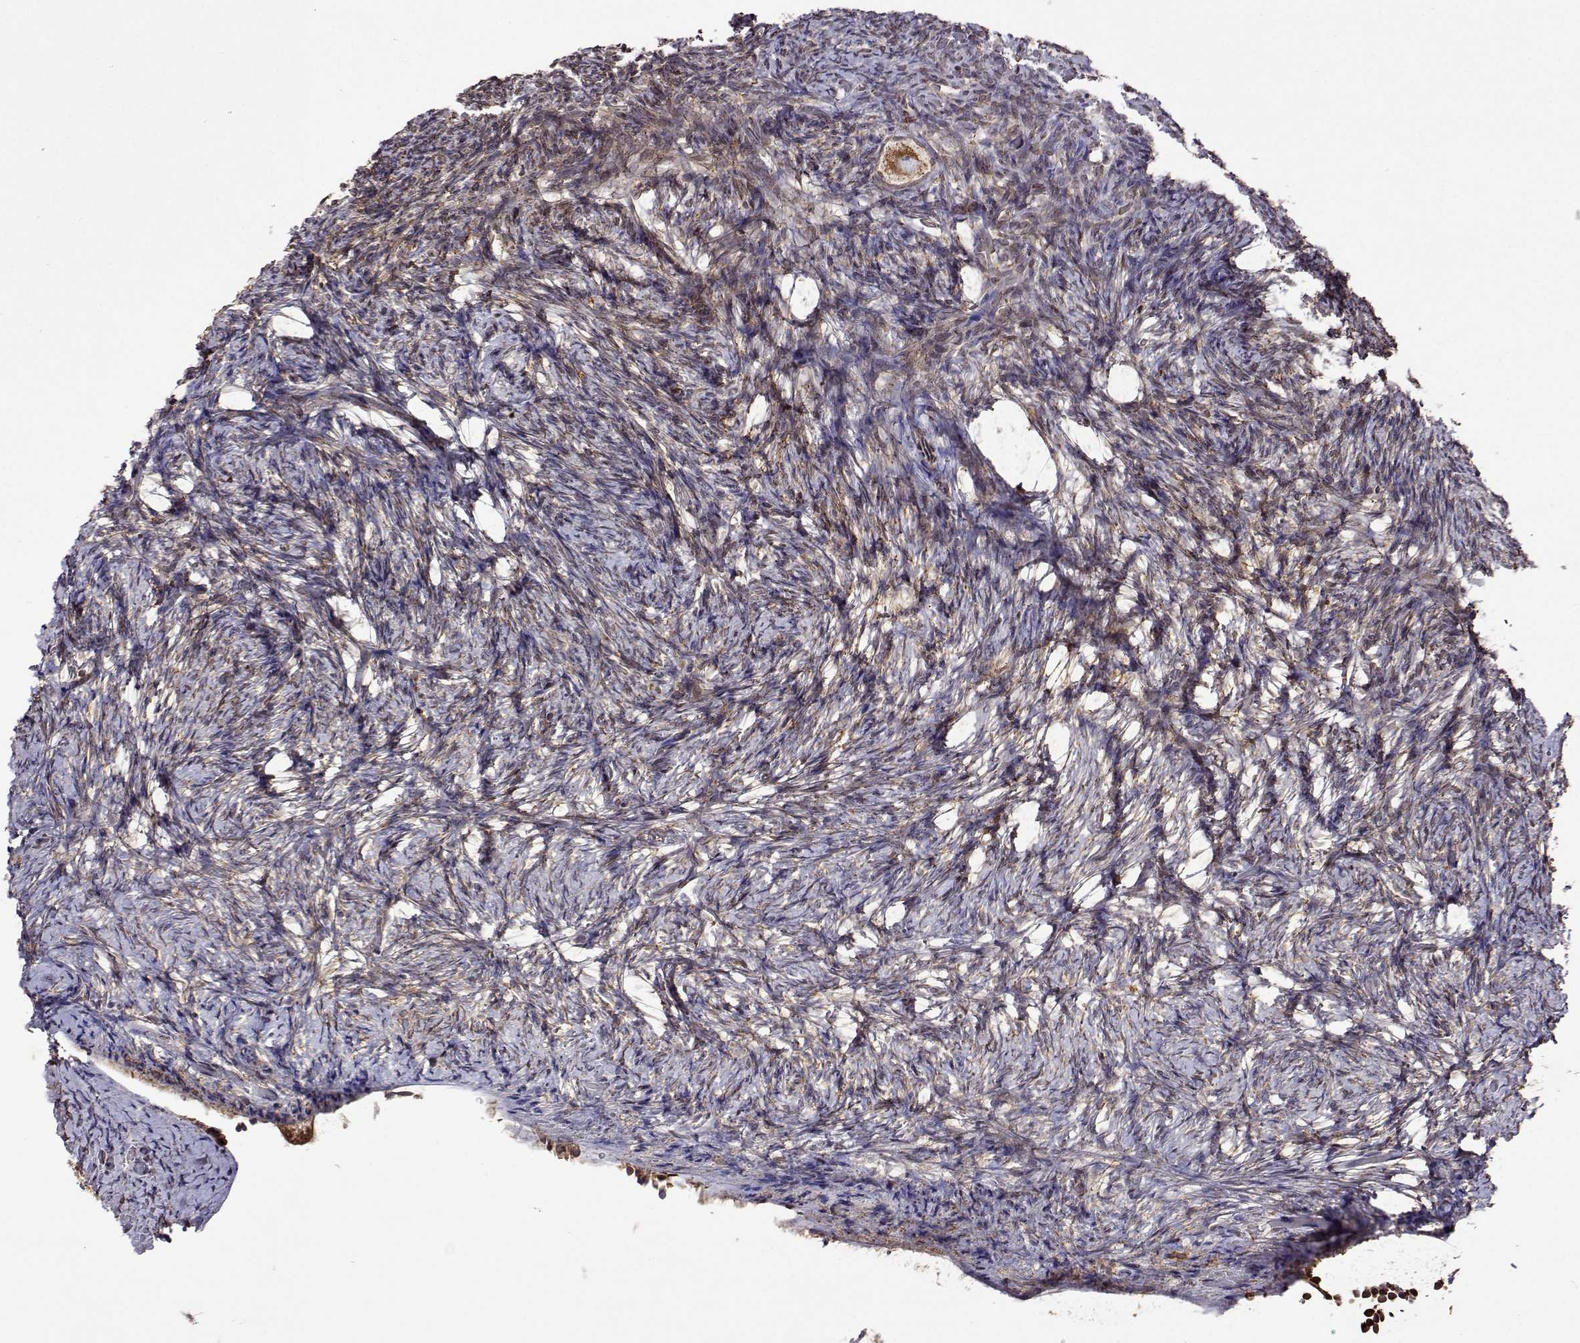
{"staining": {"intensity": "moderate", "quantity": ">75%", "location": "cytoplasmic/membranous"}, "tissue": "ovary", "cell_type": "Follicle cells", "image_type": "normal", "snomed": [{"axis": "morphology", "description": "Normal tissue, NOS"}, {"axis": "topography", "description": "Ovary"}], "caption": "IHC micrograph of normal ovary stained for a protein (brown), which displays medium levels of moderate cytoplasmic/membranous positivity in about >75% of follicle cells.", "gene": "PGRMC2", "patient": {"sex": "female", "age": 34}}